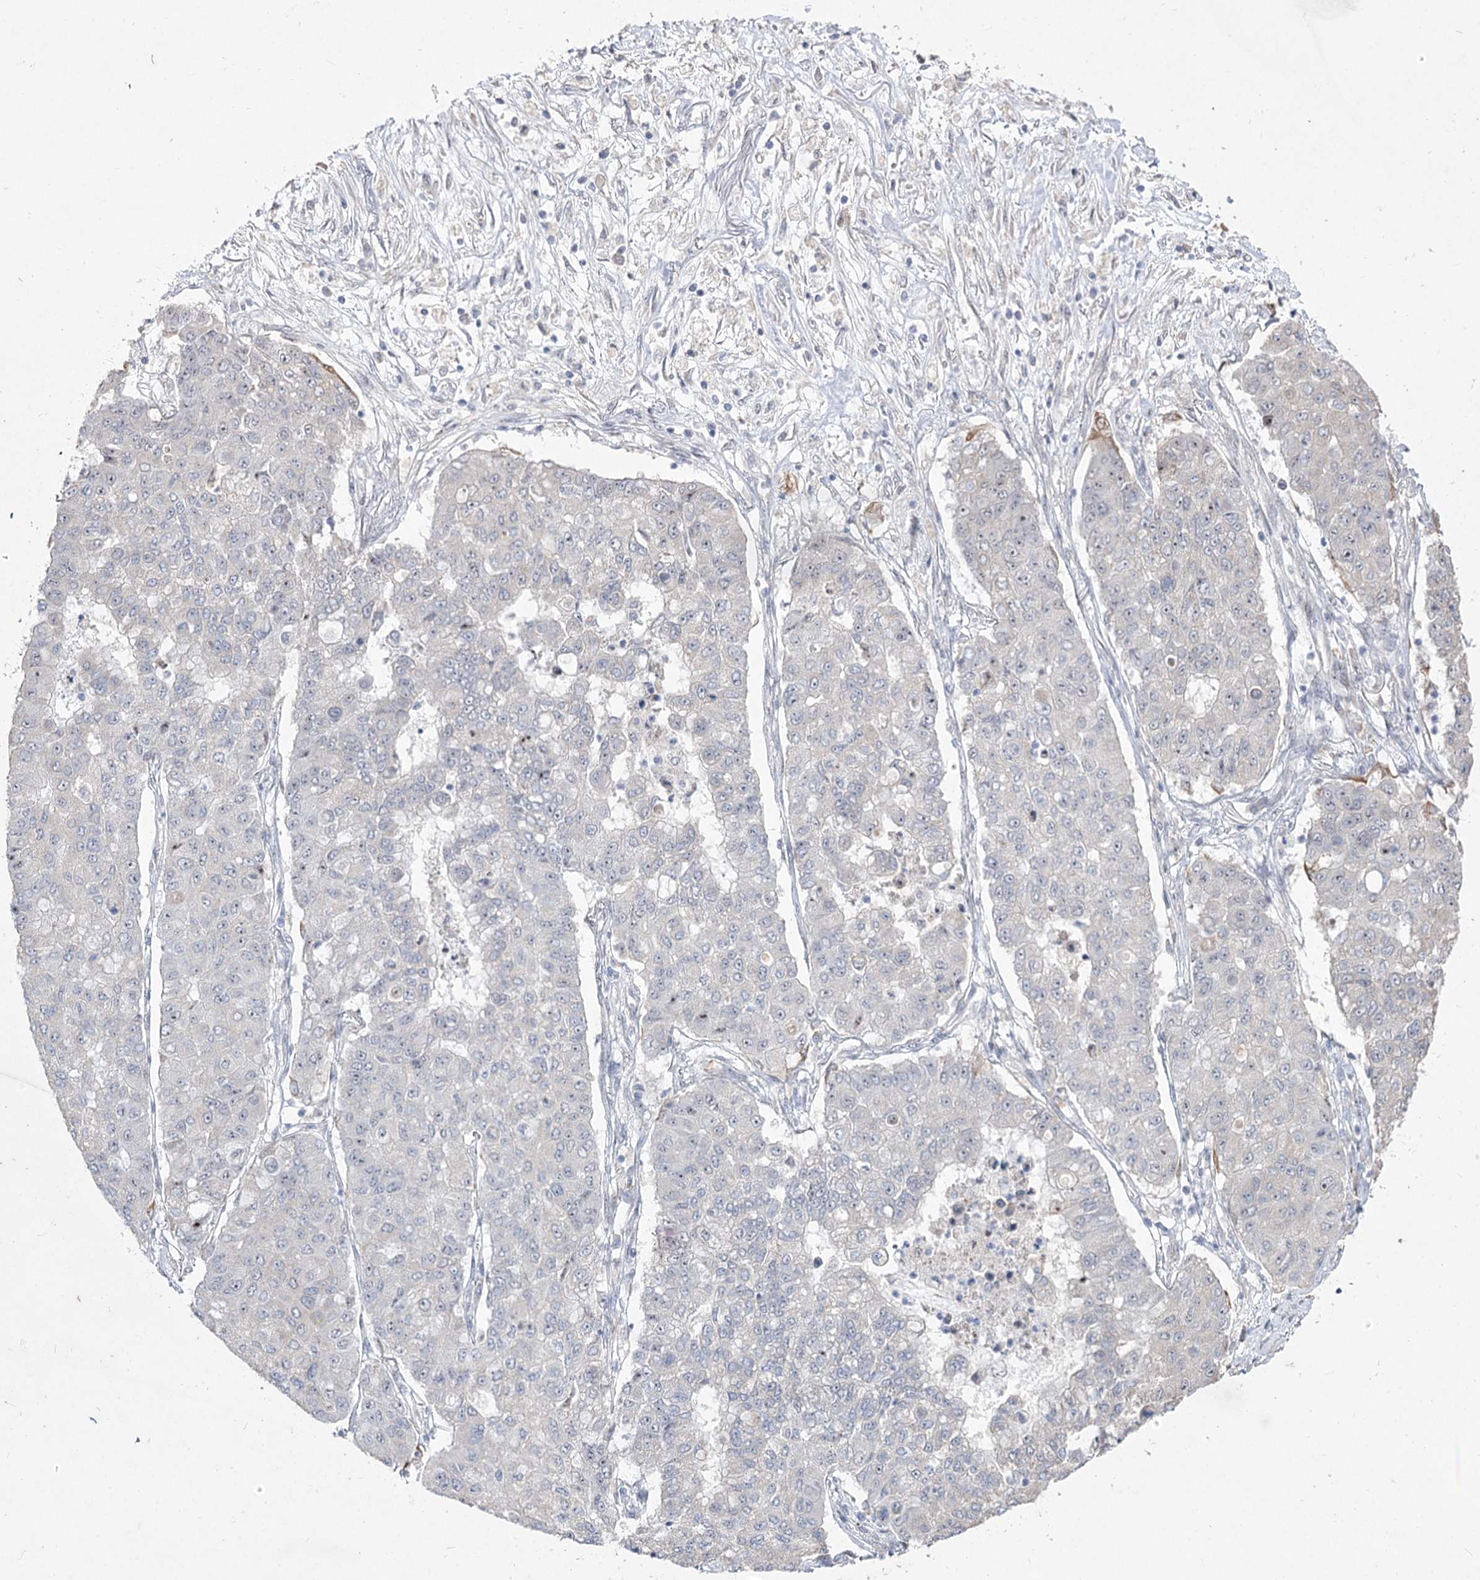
{"staining": {"intensity": "negative", "quantity": "none", "location": "none"}, "tissue": "lung cancer", "cell_type": "Tumor cells", "image_type": "cancer", "snomed": [{"axis": "morphology", "description": "Squamous cell carcinoma, NOS"}, {"axis": "topography", "description": "Lung"}], "caption": "Protein analysis of squamous cell carcinoma (lung) displays no significant staining in tumor cells.", "gene": "DDX50", "patient": {"sex": "male", "age": 74}}